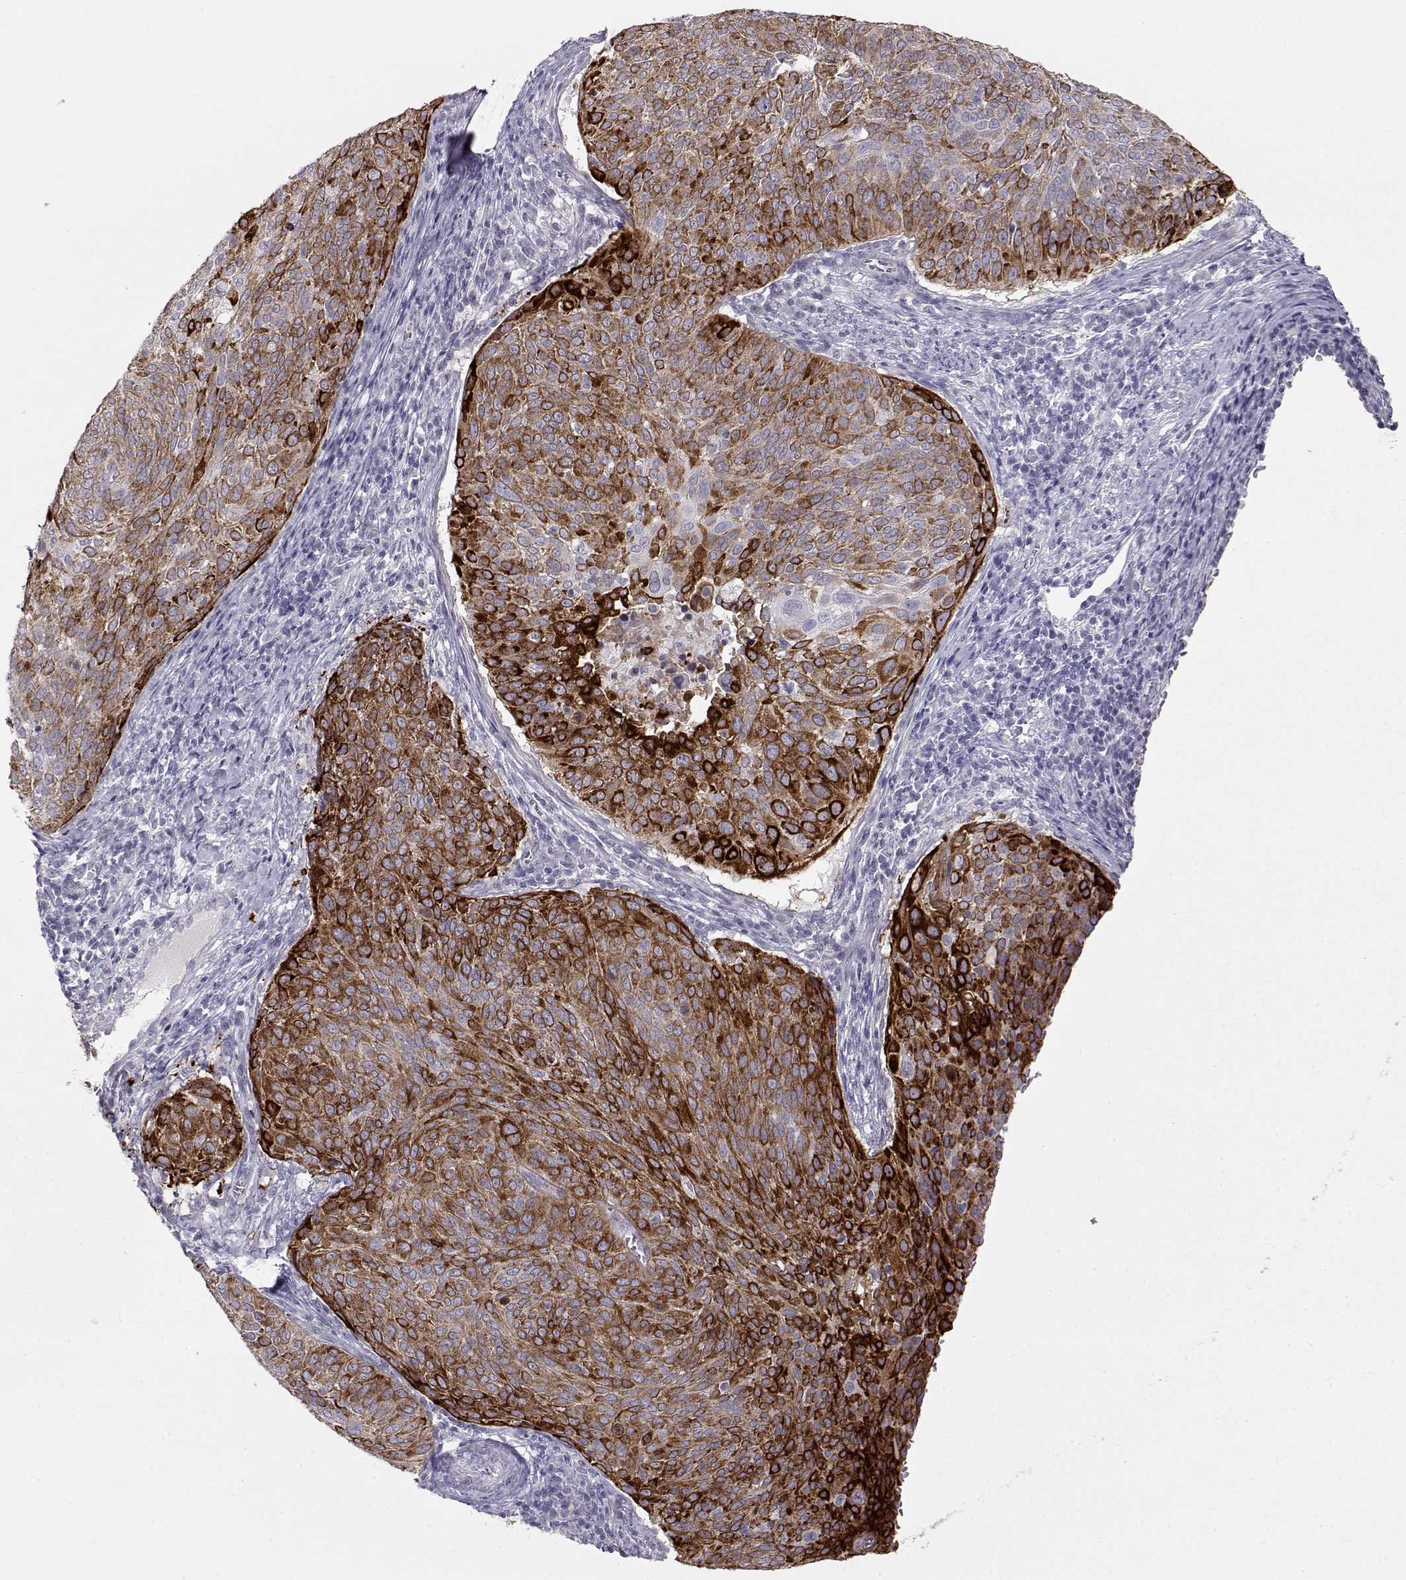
{"staining": {"intensity": "strong", "quantity": ">75%", "location": "cytoplasmic/membranous"}, "tissue": "cervical cancer", "cell_type": "Tumor cells", "image_type": "cancer", "snomed": [{"axis": "morphology", "description": "Squamous cell carcinoma, NOS"}, {"axis": "topography", "description": "Cervix"}], "caption": "The immunohistochemical stain labels strong cytoplasmic/membranous expression in tumor cells of cervical cancer tissue. Immunohistochemistry (ihc) stains the protein in brown and the nuclei are stained blue.", "gene": "LAMB3", "patient": {"sex": "female", "age": 39}}